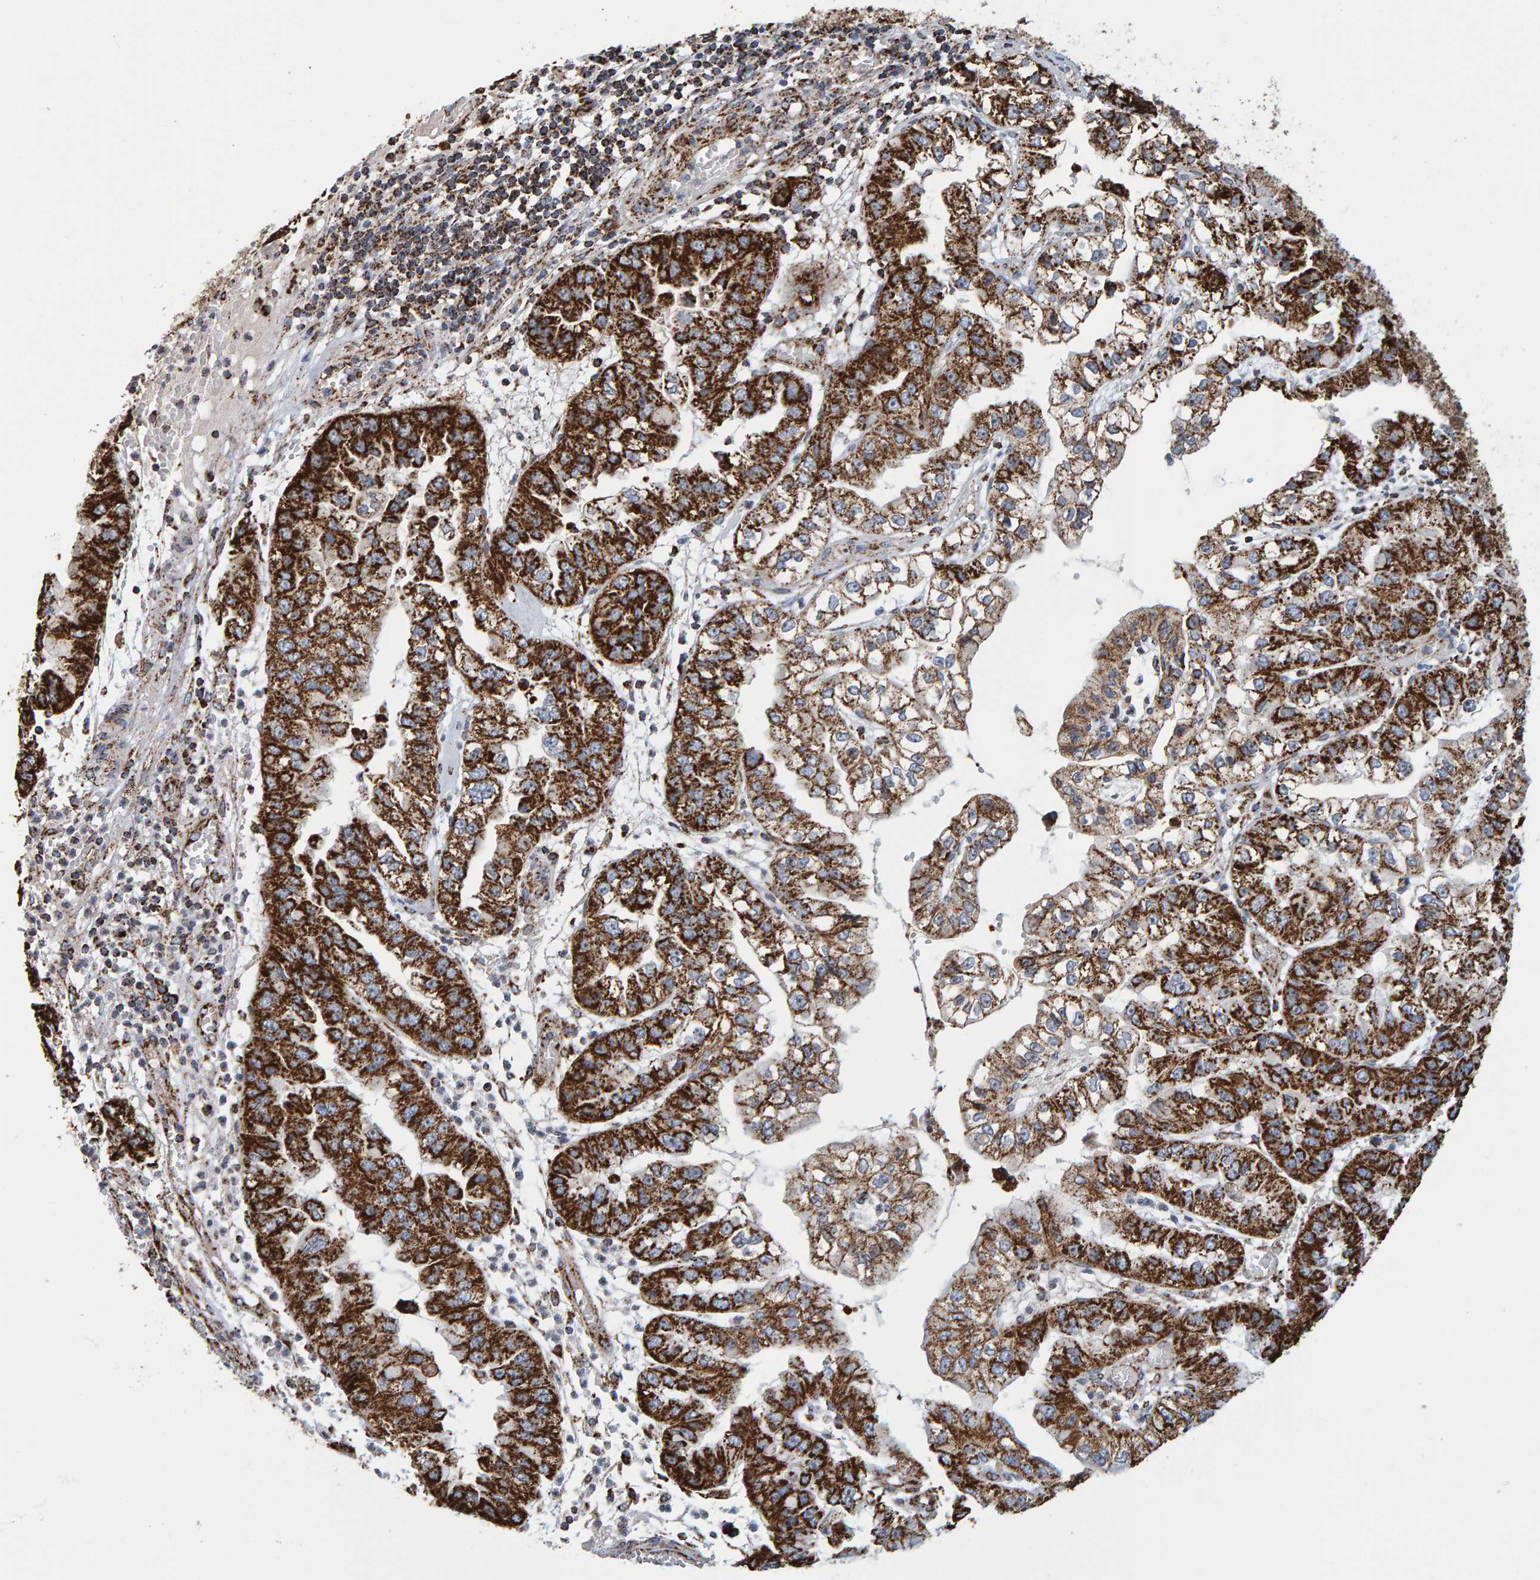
{"staining": {"intensity": "strong", "quantity": "25%-75%", "location": "cytoplasmic/membranous"}, "tissue": "liver cancer", "cell_type": "Tumor cells", "image_type": "cancer", "snomed": [{"axis": "morphology", "description": "Cholangiocarcinoma"}, {"axis": "topography", "description": "Liver"}], "caption": "Protein staining of liver cancer (cholangiocarcinoma) tissue reveals strong cytoplasmic/membranous positivity in approximately 25%-75% of tumor cells.", "gene": "MRPL45", "patient": {"sex": "female", "age": 79}}